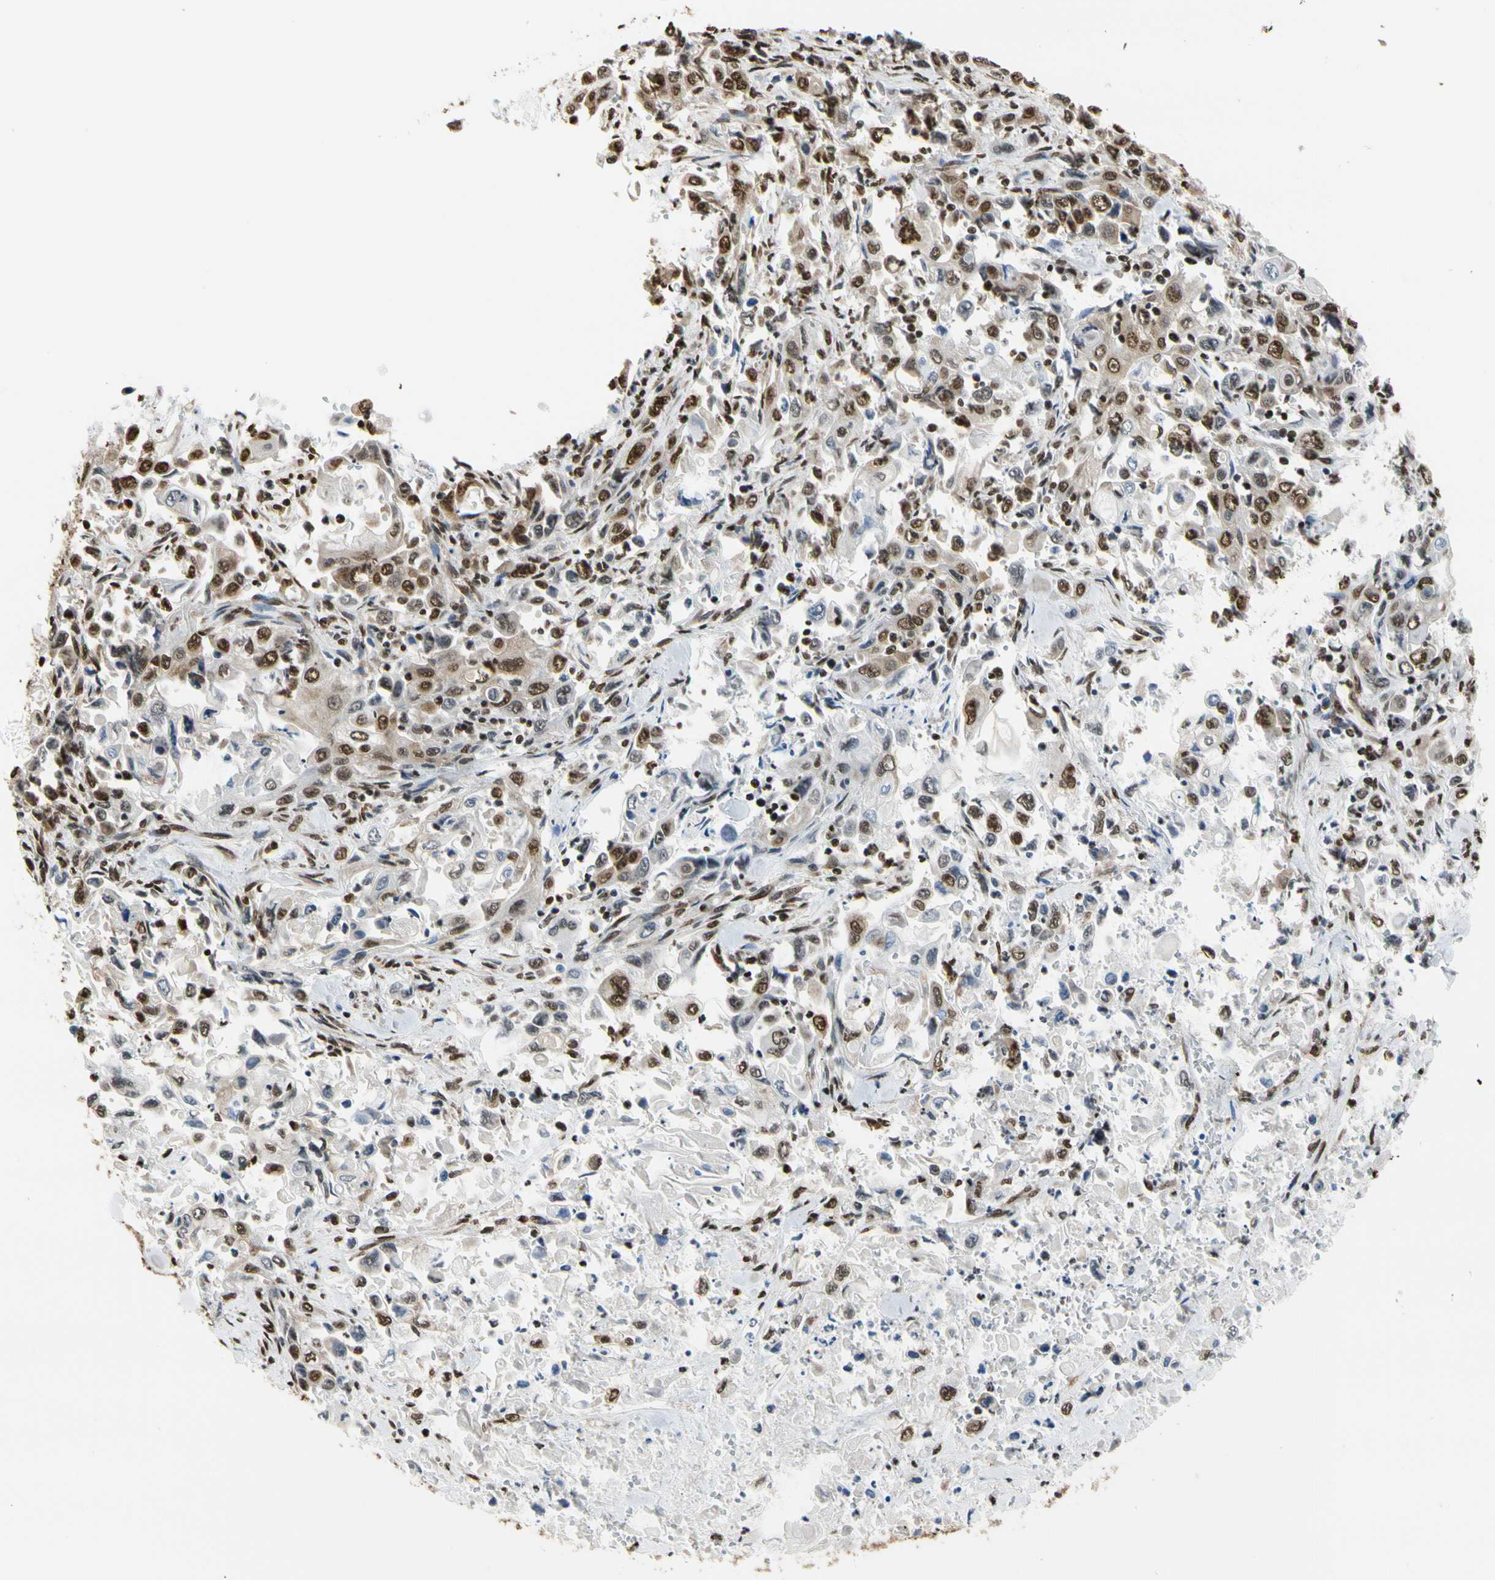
{"staining": {"intensity": "moderate", "quantity": ">75%", "location": "cytoplasmic/membranous,nuclear"}, "tissue": "pancreatic cancer", "cell_type": "Tumor cells", "image_type": "cancer", "snomed": [{"axis": "morphology", "description": "Adenocarcinoma, NOS"}, {"axis": "topography", "description": "Pancreas"}], "caption": "Immunohistochemical staining of human pancreatic cancer (adenocarcinoma) demonstrates medium levels of moderate cytoplasmic/membranous and nuclear protein staining in approximately >75% of tumor cells.", "gene": "HNRNPK", "patient": {"sex": "male", "age": 70}}